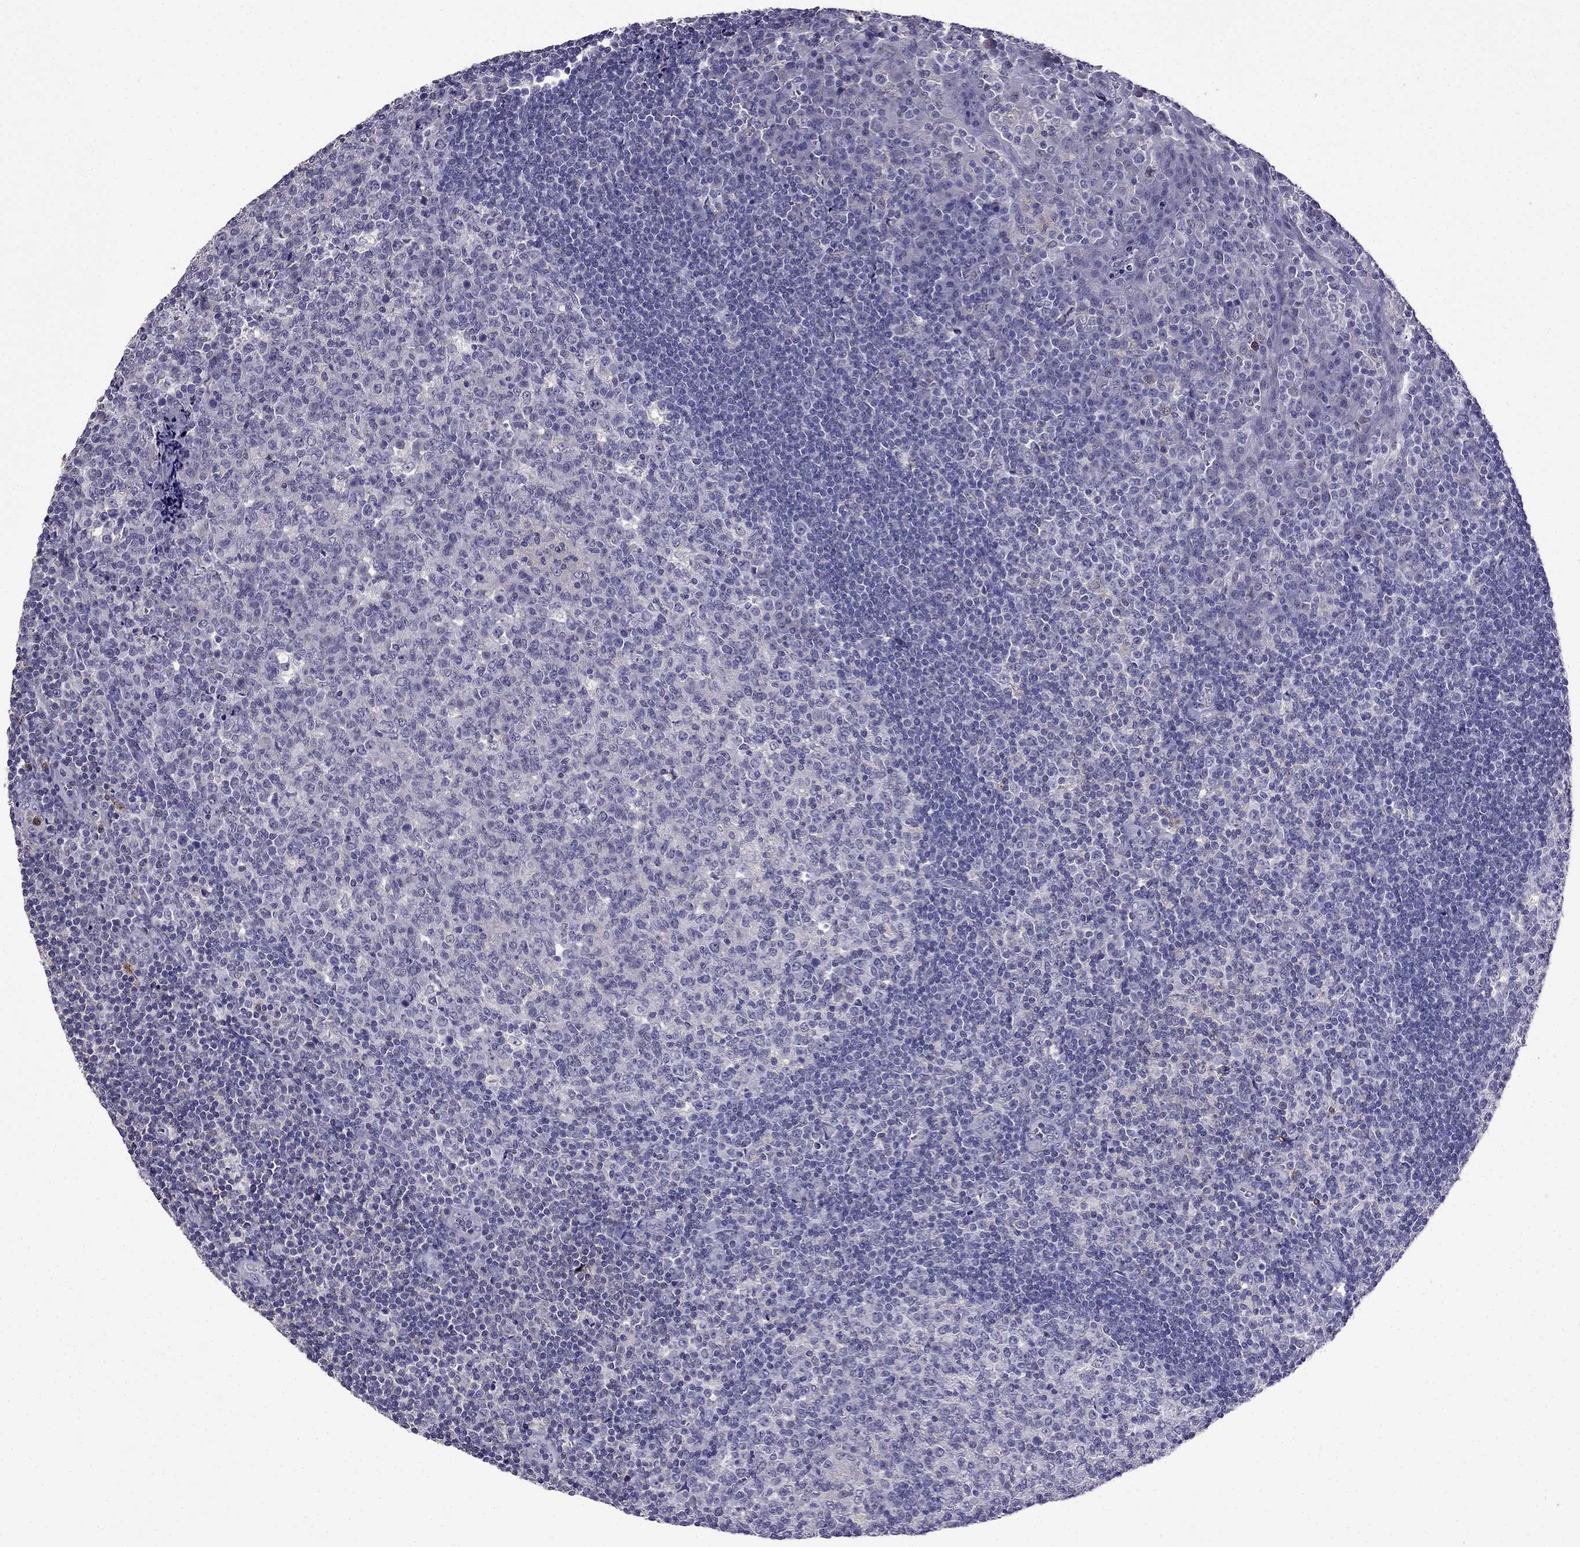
{"staining": {"intensity": "negative", "quantity": "none", "location": "none"}, "tissue": "tonsil", "cell_type": "Germinal center cells", "image_type": "normal", "snomed": [{"axis": "morphology", "description": "Normal tissue, NOS"}, {"axis": "topography", "description": "Tonsil"}], "caption": "The immunohistochemistry (IHC) image has no significant staining in germinal center cells of tonsil. Brightfield microscopy of immunohistochemistry stained with DAB (3,3'-diaminobenzidine) (brown) and hematoxylin (blue), captured at high magnification.", "gene": "AQP9", "patient": {"sex": "female", "age": 13}}